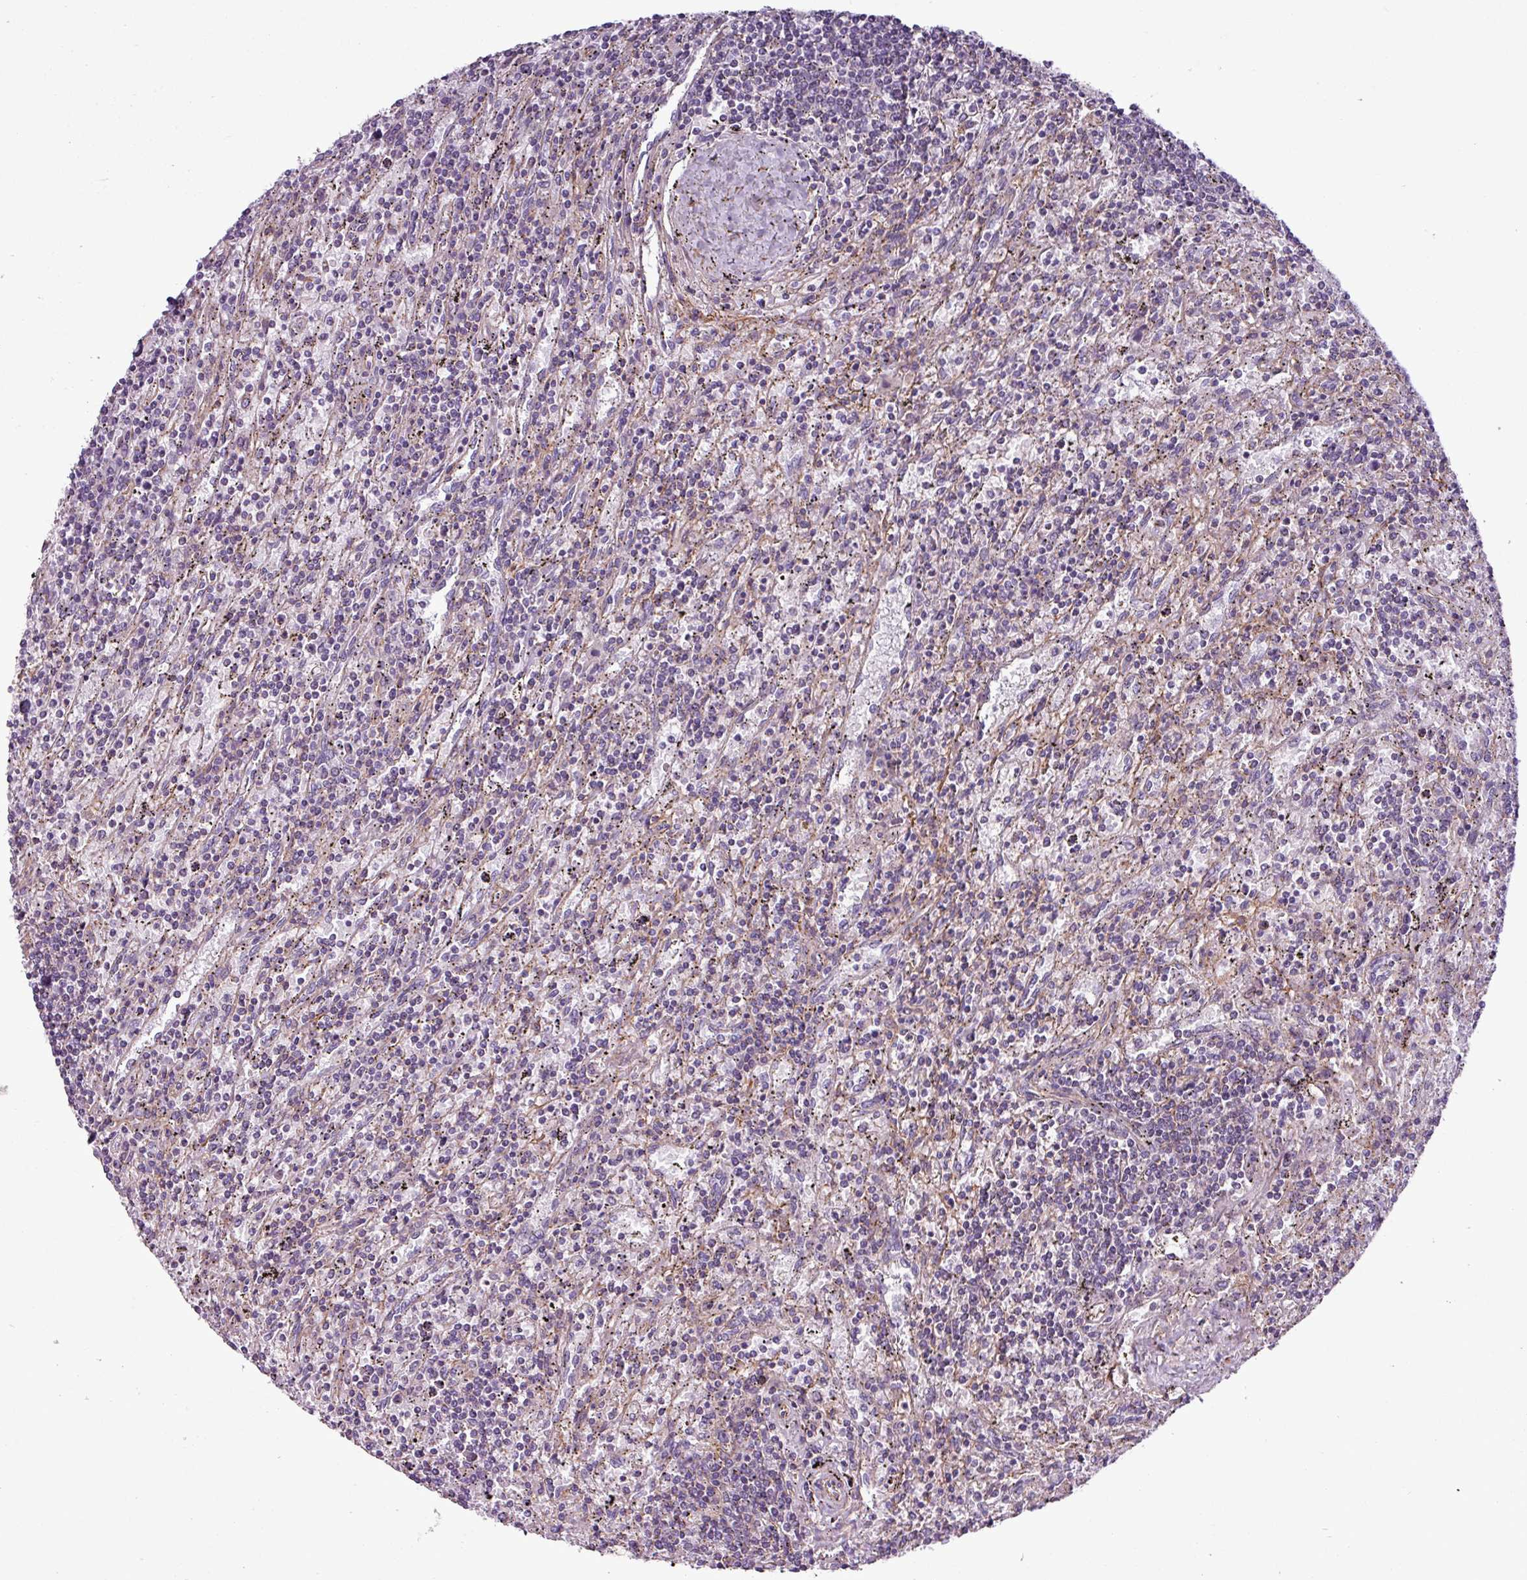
{"staining": {"intensity": "negative", "quantity": "none", "location": "none"}, "tissue": "lymphoma", "cell_type": "Tumor cells", "image_type": "cancer", "snomed": [{"axis": "morphology", "description": "Malignant lymphoma, non-Hodgkin's type, Low grade"}, {"axis": "topography", "description": "Spleen"}], "caption": "Low-grade malignant lymphoma, non-Hodgkin's type was stained to show a protein in brown. There is no significant positivity in tumor cells.", "gene": "BTN2A2", "patient": {"sex": "male", "age": 76}}